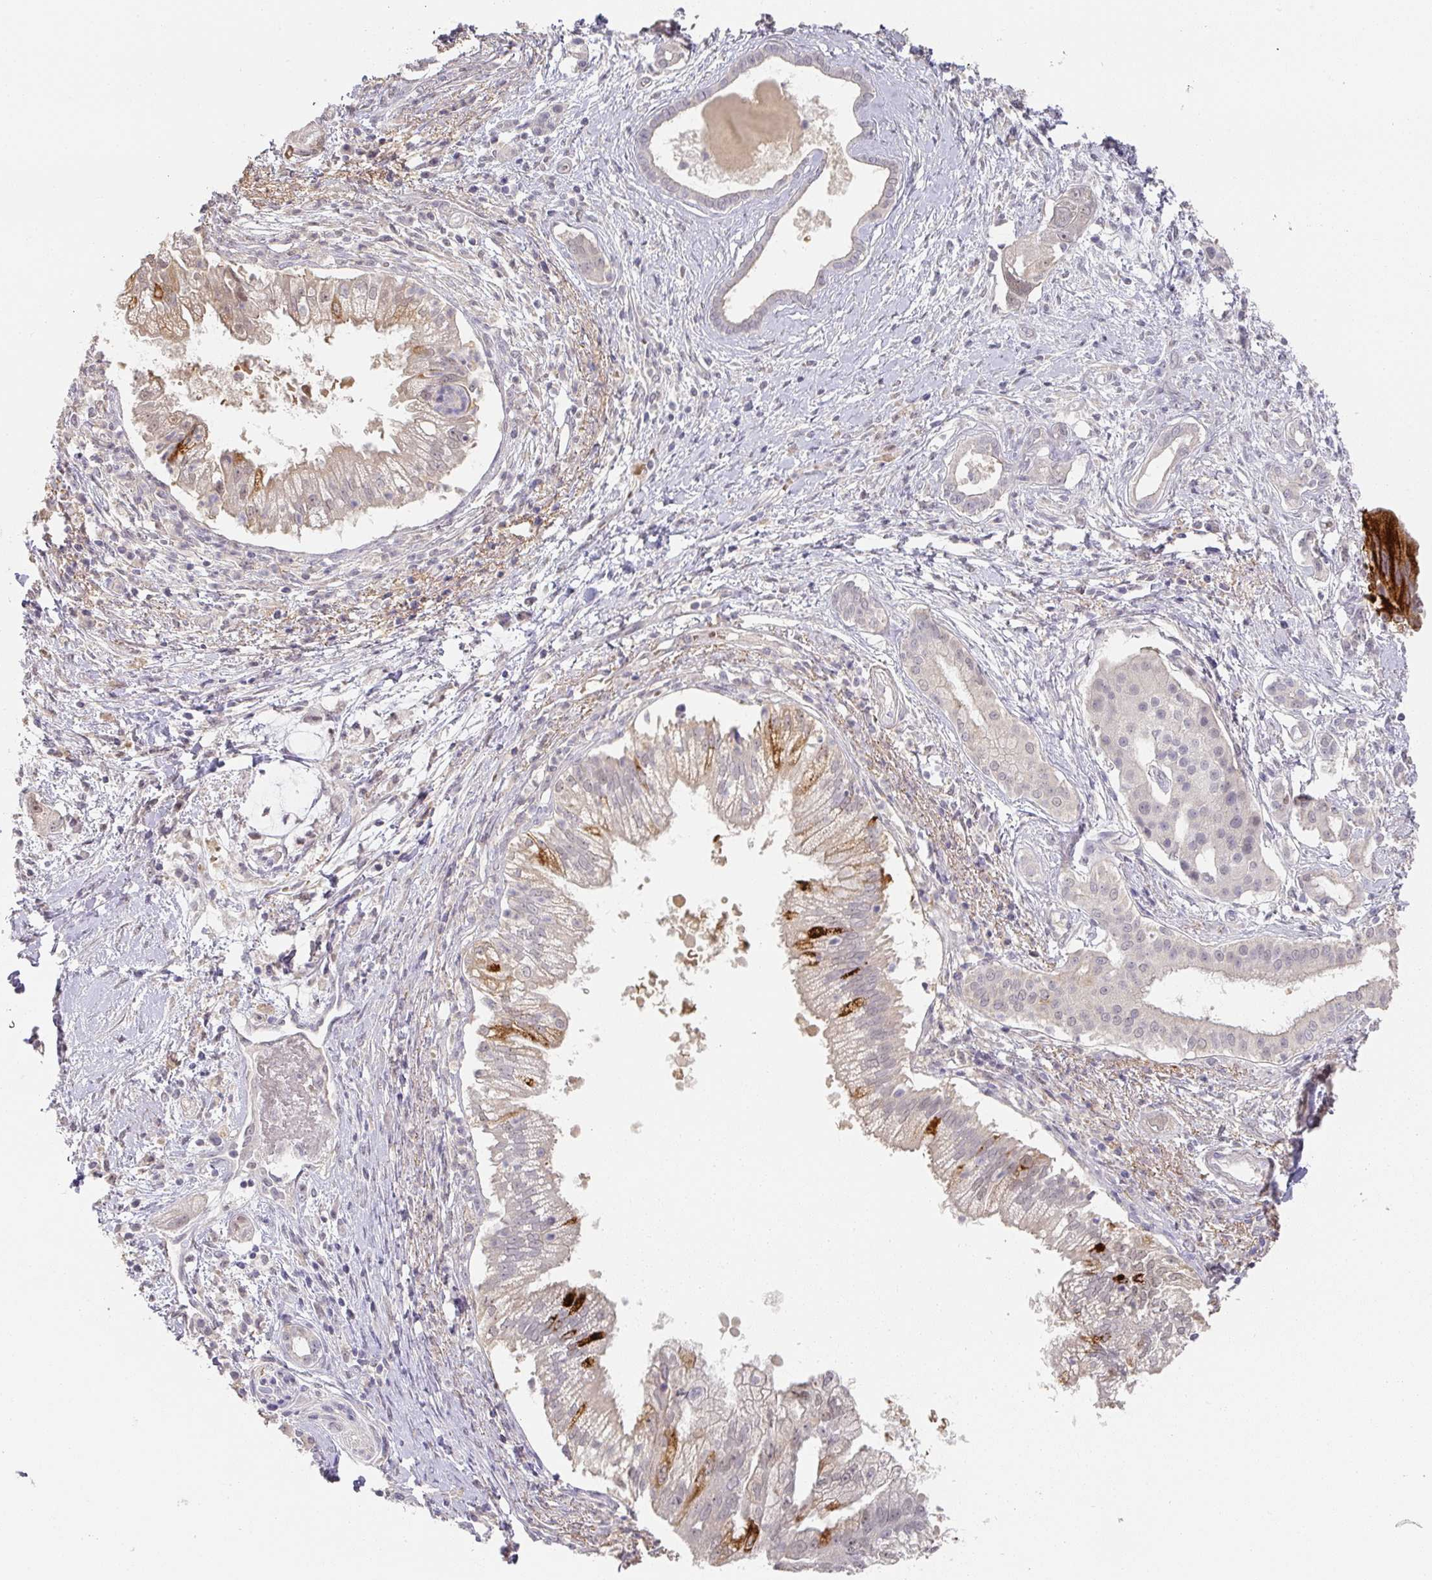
{"staining": {"intensity": "strong", "quantity": "<25%", "location": "cytoplasmic/membranous"}, "tissue": "pancreatic cancer", "cell_type": "Tumor cells", "image_type": "cancer", "snomed": [{"axis": "morphology", "description": "Adenocarcinoma, NOS"}, {"axis": "topography", "description": "Pancreas"}], "caption": "Brown immunohistochemical staining in human adenocarcinoma (pancreatic) shows strong cytoplasmic/membranous positivity in approximately <25% of tumor cells.", "gene": "FOXN4", "patient": {"sex": "male", "age": 70}}